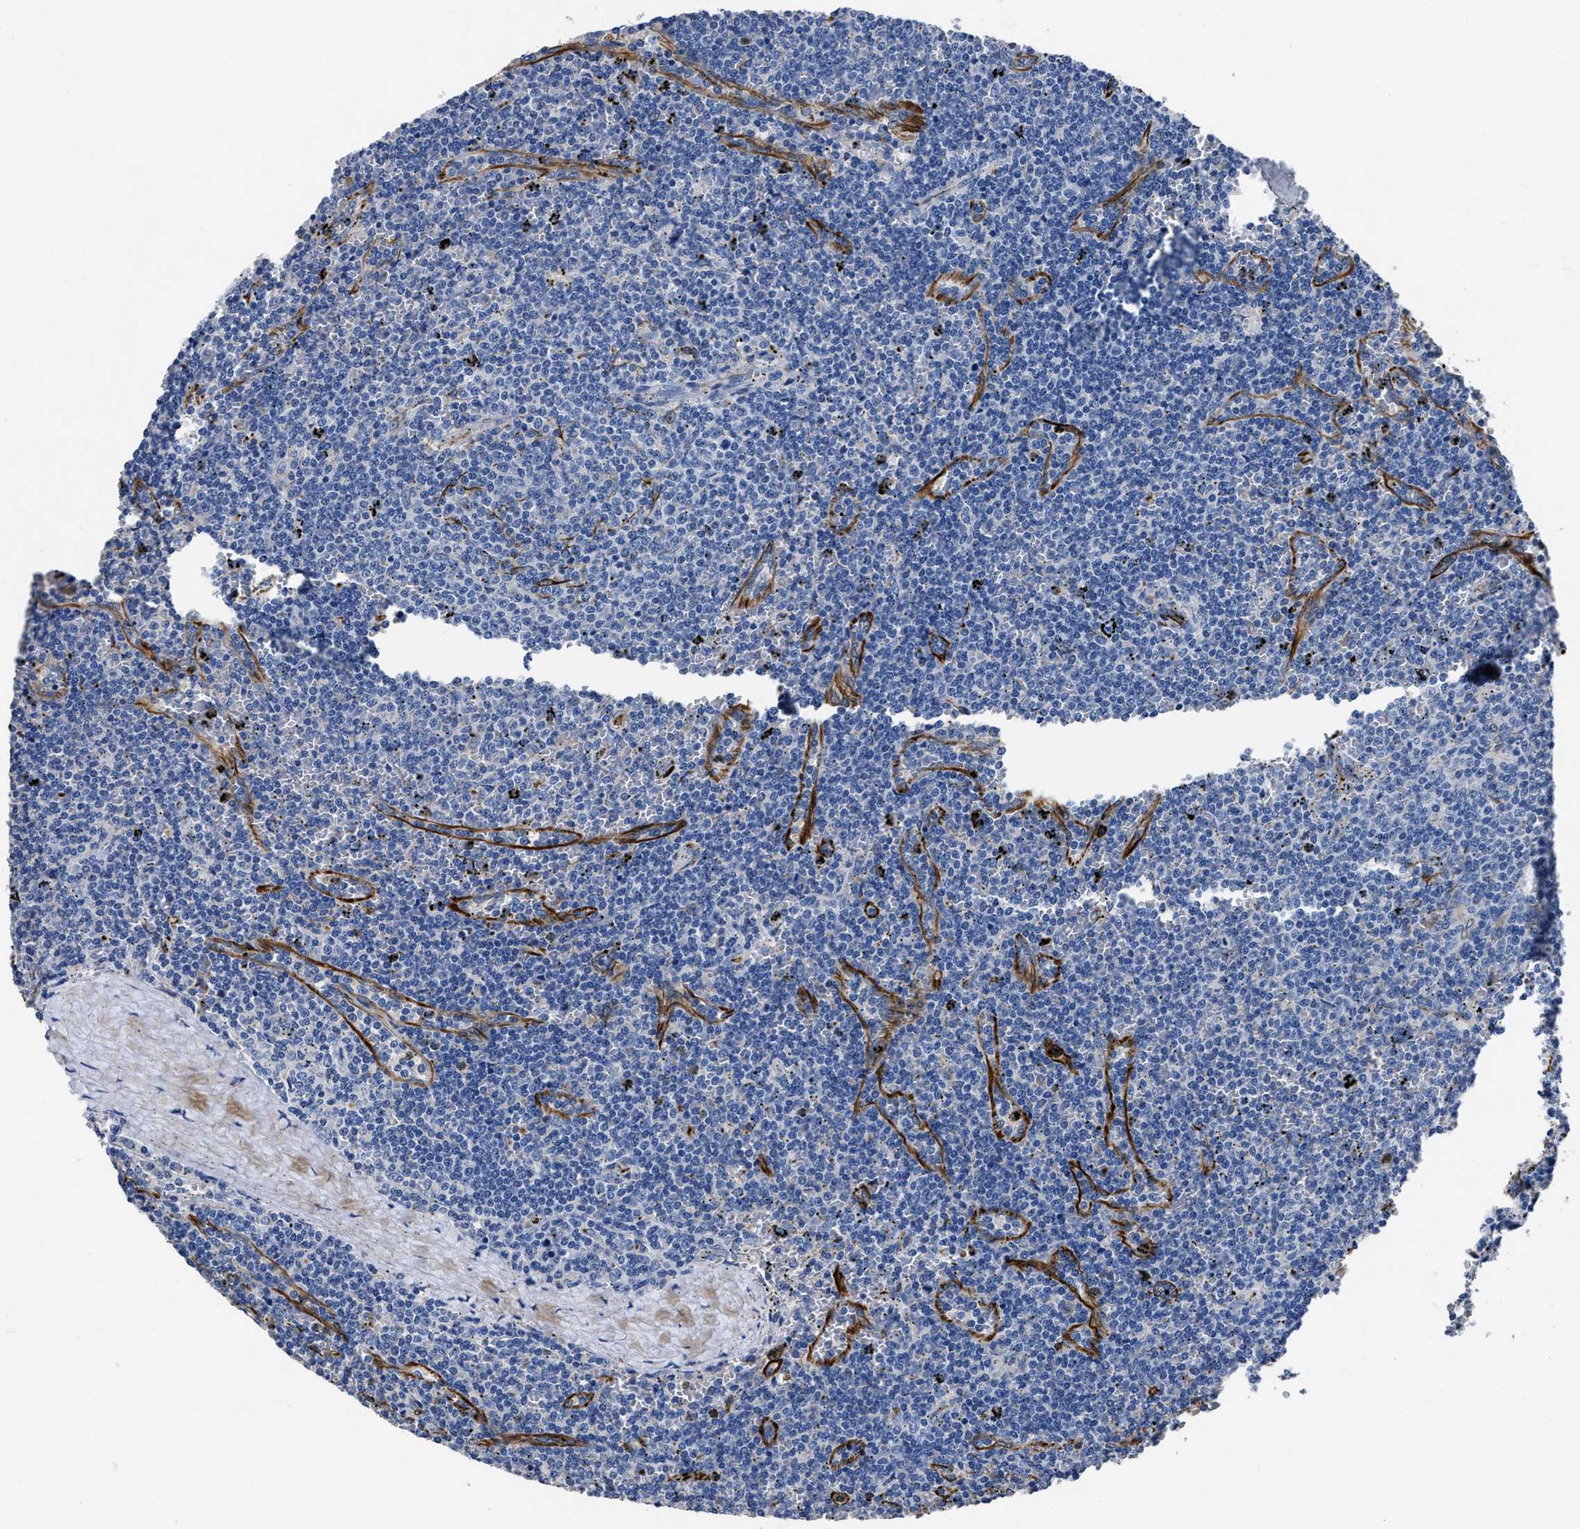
{"staining": {"intensity": "negative", "quantity": "none", "location": "none"}, "tissue": "lymphoma", "cell_type": "Tumor cells", "image_type": "cancer", "snomed": [{"axis": "morphology", "description": "Malignant lymphoma, non-Hodgkin's type, Low grade"}, {"axis": "topography", "description": "Spleen"}], "caption": "Immunohistochemical staining of human low-grade malignant lymphoma, non-Hodgkin's type displays no significant staining in tumor cells. Brightfield microscopy of IHC stained with DAB (brown) and hematoxylin (blue), captured at high magnification.", "gene": "OR10G3", "patient": {"sex": "female", "age": 50}}